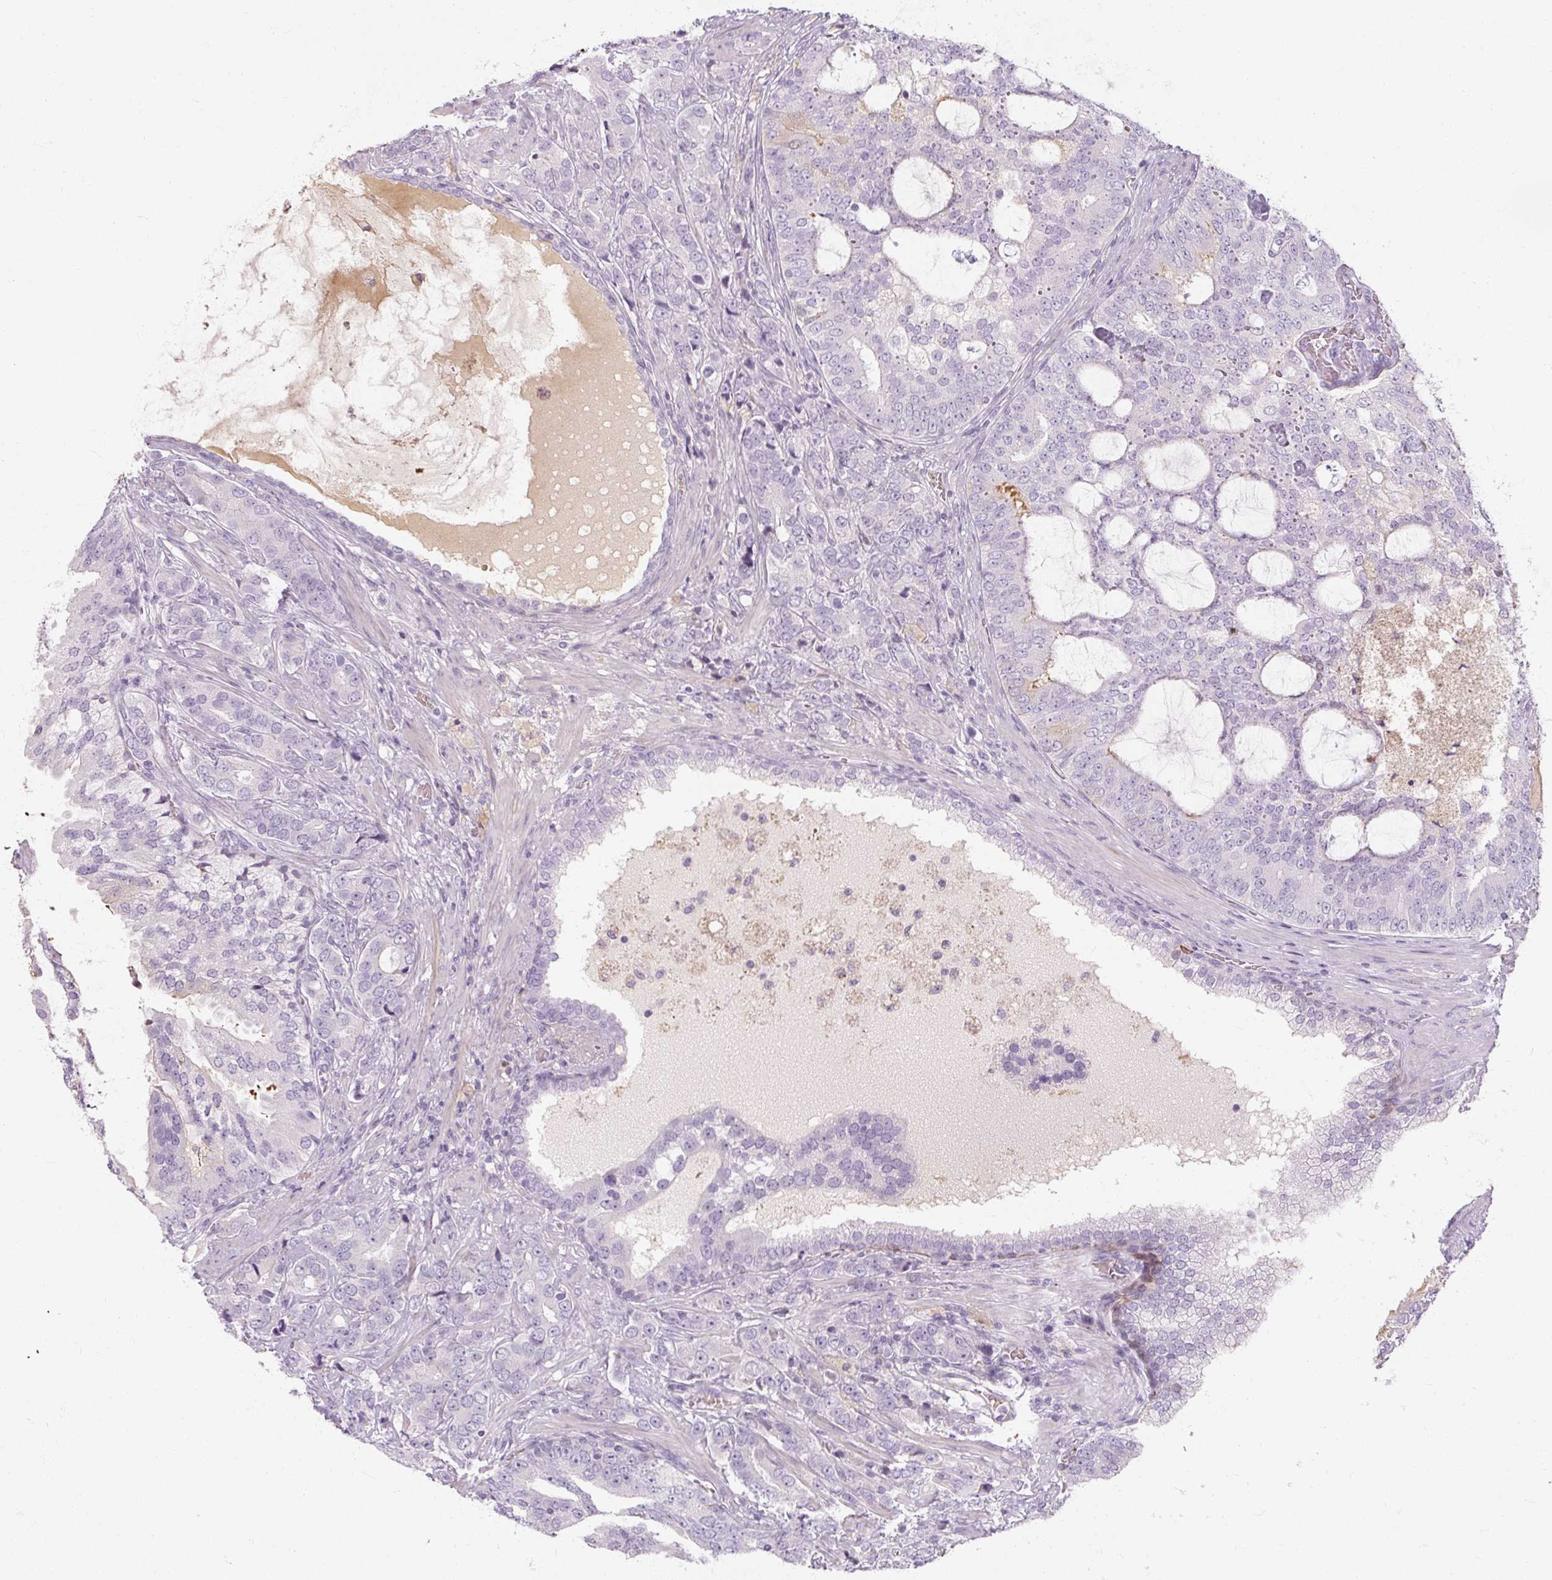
{"staining": {"intensity": "negative", "quantity": "none", "location": "none"}, "tissue": "prostate cancer", "cell_type": "Tumor cells", "image_type": "cancer", "snomed": [{"axis": "morphology", "description": "Adenocarcinoma, High grade"}, {"axis": "topography", "description": "Prostate"}], "caption": "Tumor cells are negative for brown protein staining in prostate cancer. (DAB IHC with hematoxylin counter stain).", "gene": "NFE2L3", "patient": {"sex": "male", "age": 55}}